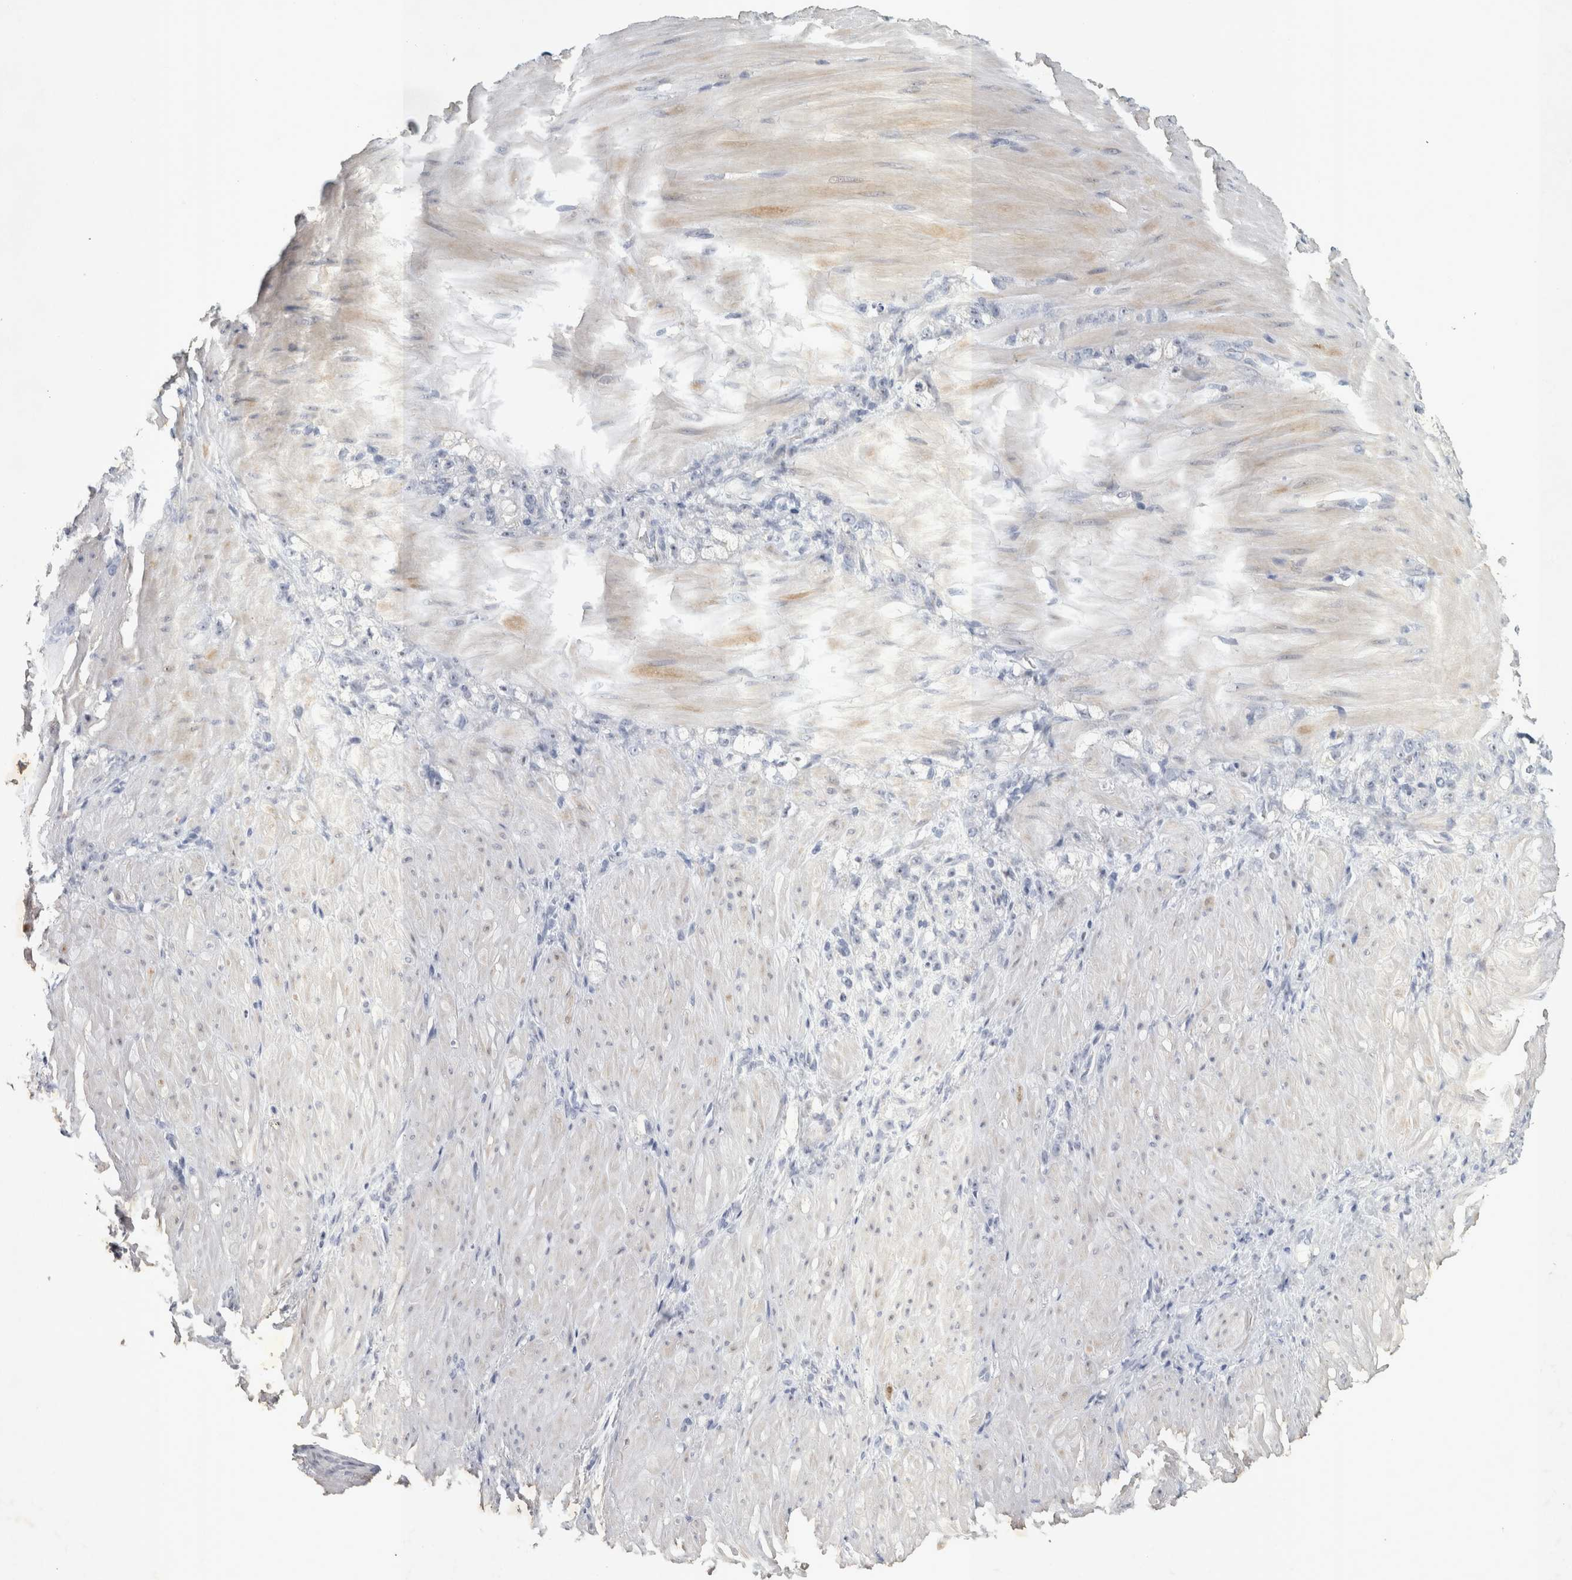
{"staining": {"intensity": "negative", "quantity": "none", "location": "none"}, "tissue": "stomach cancer", "cell_type": "Tumor cells", "image_type": "cancer", "snomed": [{"axis": "morphology", "description": "Normal tissue, NOS"}, {"axis": "morphology", "description": "Adenocarcinoma, NOS"}, {"axis": "topography", "description": "Stomach"}], "caption": "An immunohistochemistry micrograph of stomach cancer (adenocarcinoma) is shown. There is no staining in tumor cells of stomach cancer (adenocarcinoma).", "gene": "FXYD7", "patient": {"sex": "male", "age": 82}}